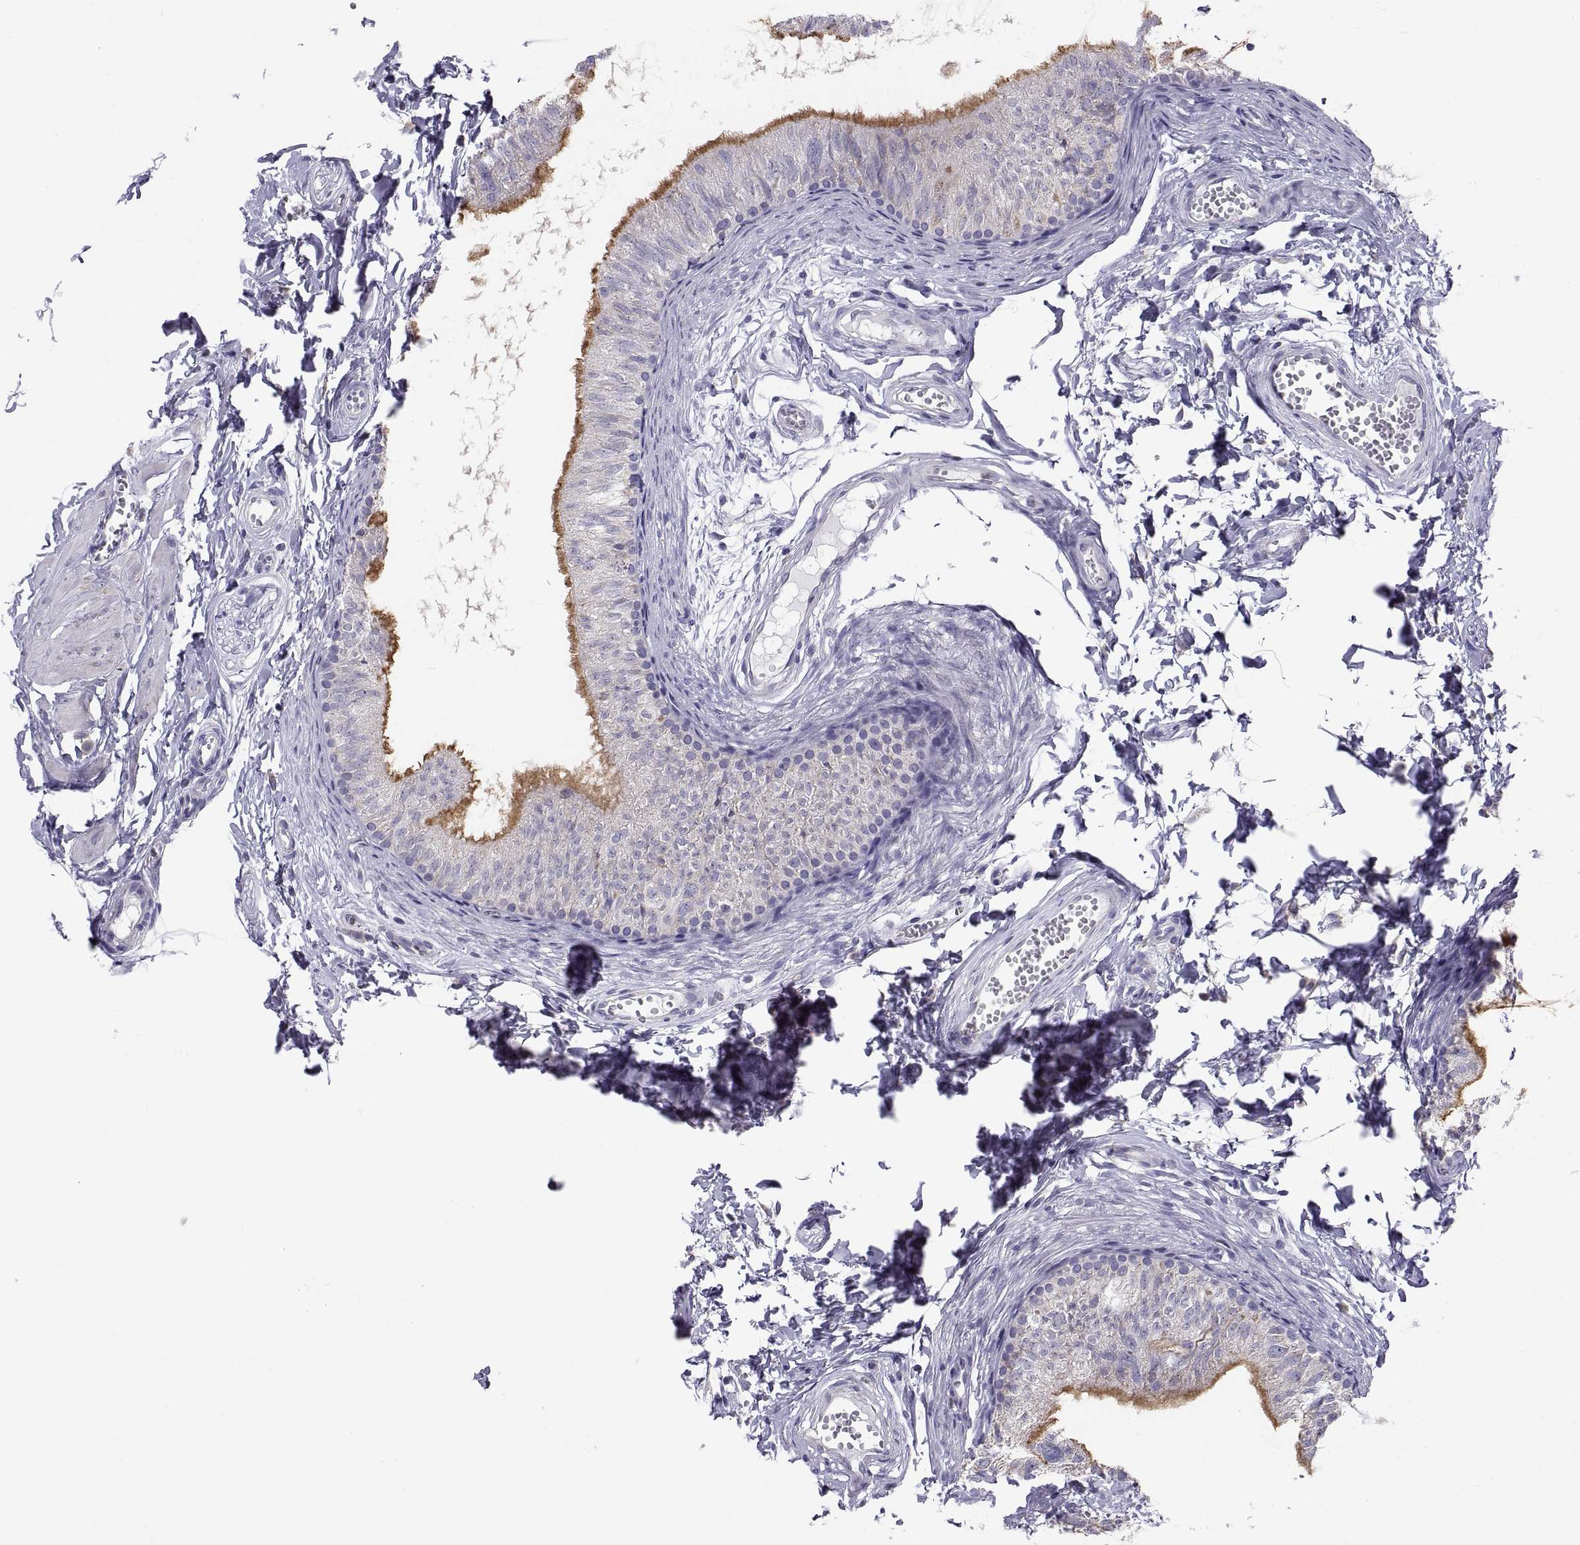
{"staining": {"intensity": "weak", "quantity": "<25%", "location": "cytoplasmic/membranous"}, "tissue": "epididymis", "cell_type": "Glandular cells", "image_type": "normal", "snomed": [{"axis": "morphology", "description": "Normal tissue, NOS"}, {"axis": "topography", "description": "Epididymis"}], "caption": "High power microscopy image of an IHC image of benign epididymis, revealing no significant expression in glandular cells. Nuclei are stained in blue.", "gene": "TNNC1", "patient": {"sex": "male", "age": 22}}